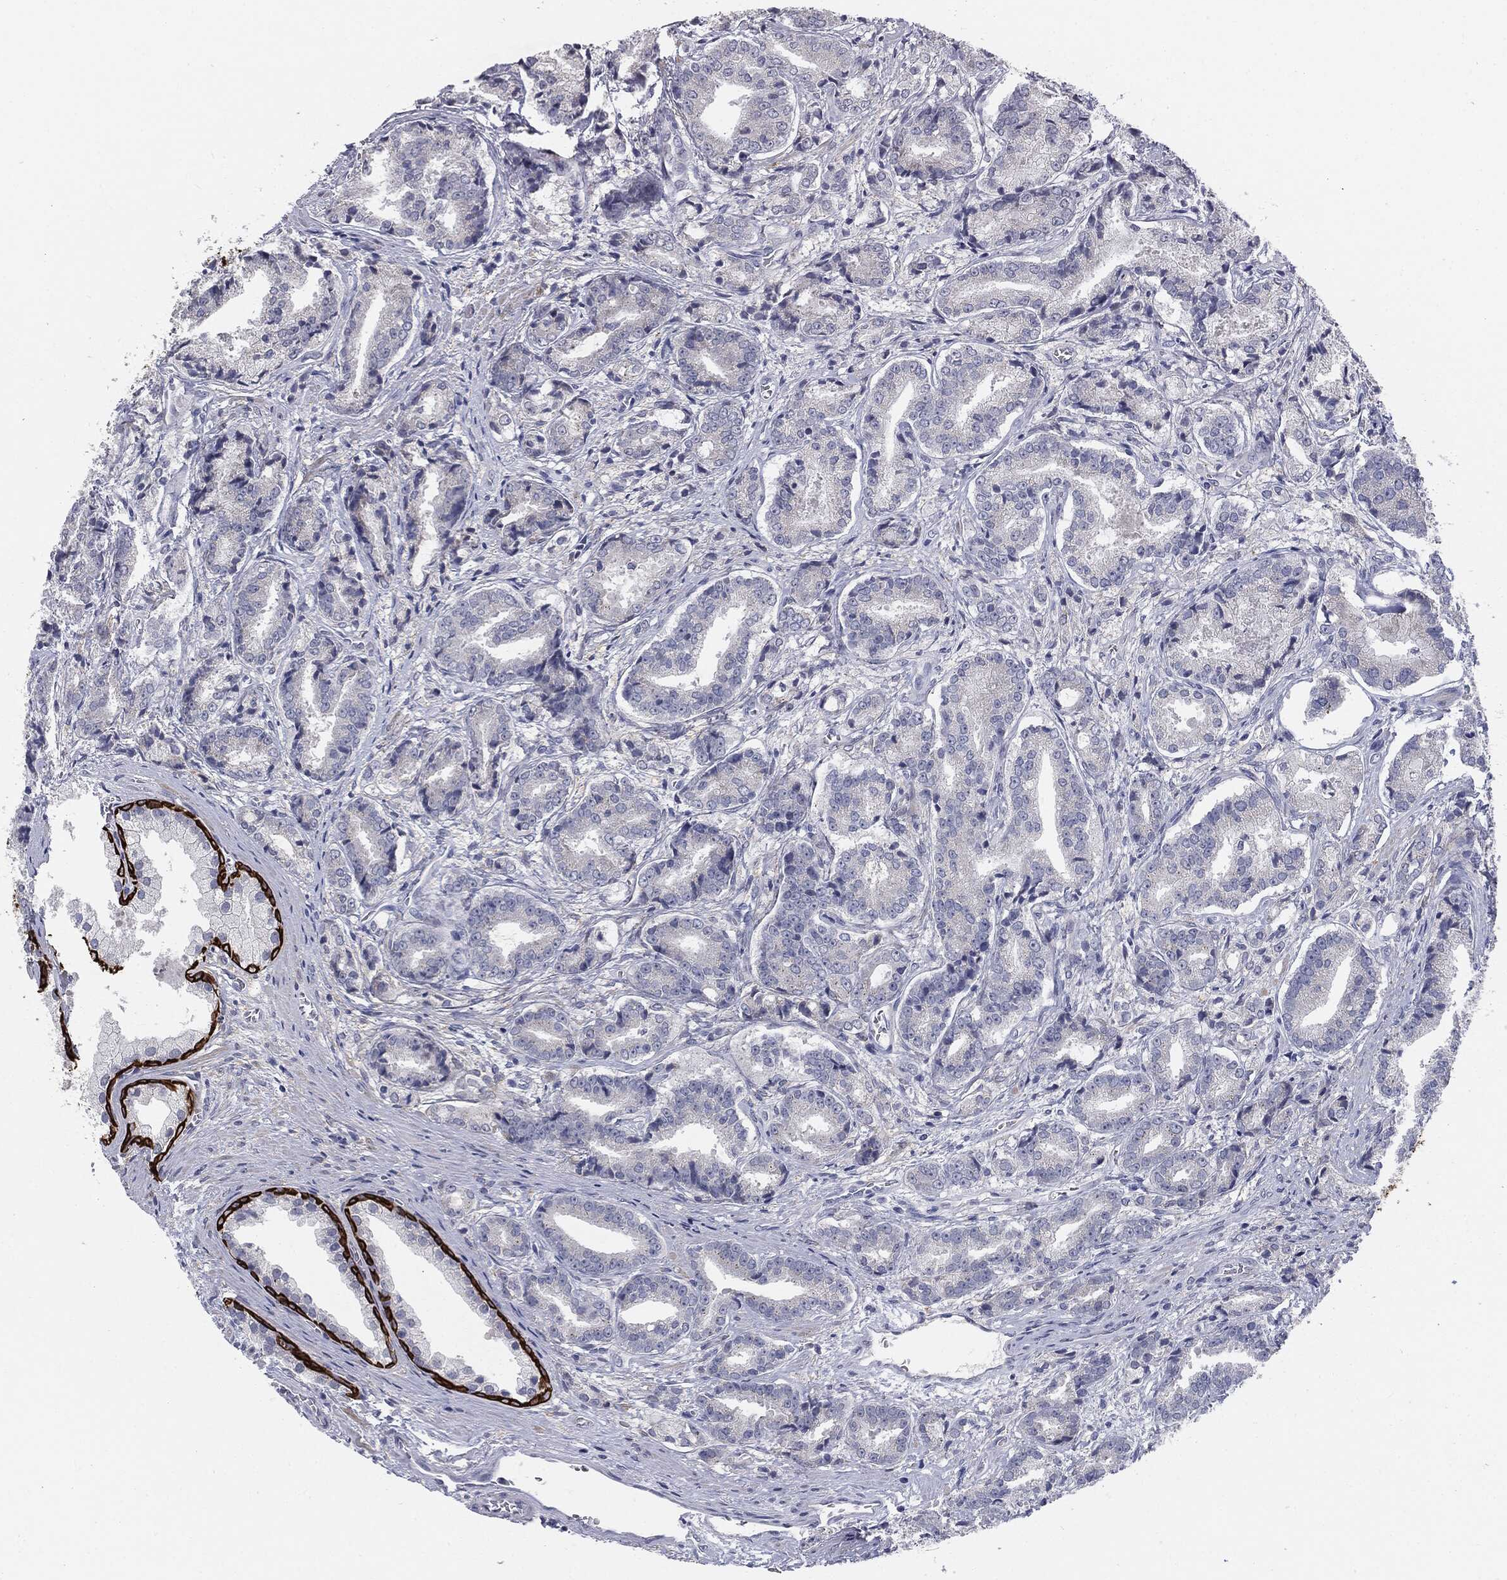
{"staining": {"intensity": "negative", "quantity": "none", "location": "none"}, "tissue": "prostate cancer", "cell_type": "Tumor cells", "image_type": "cancer", "snomed": [{"axis": "morphology", "description": "Adenocarcinoma, High grade"}, {"axis": "topography", "description": "Prostate and seminal vesicle, NOS"}], "caption": "Photomicrograph shows no protein positivity in tumor cells of prostate adenocarcinoma (high-grade) tissue. (Stains: DAB immunohistochemistry (IHC) with hematoxylin counter stain, Microscopy: brightfield microscopy at high magnification).", "gene": "KRT5", "patient": {"sex": "male", "age": 61}}